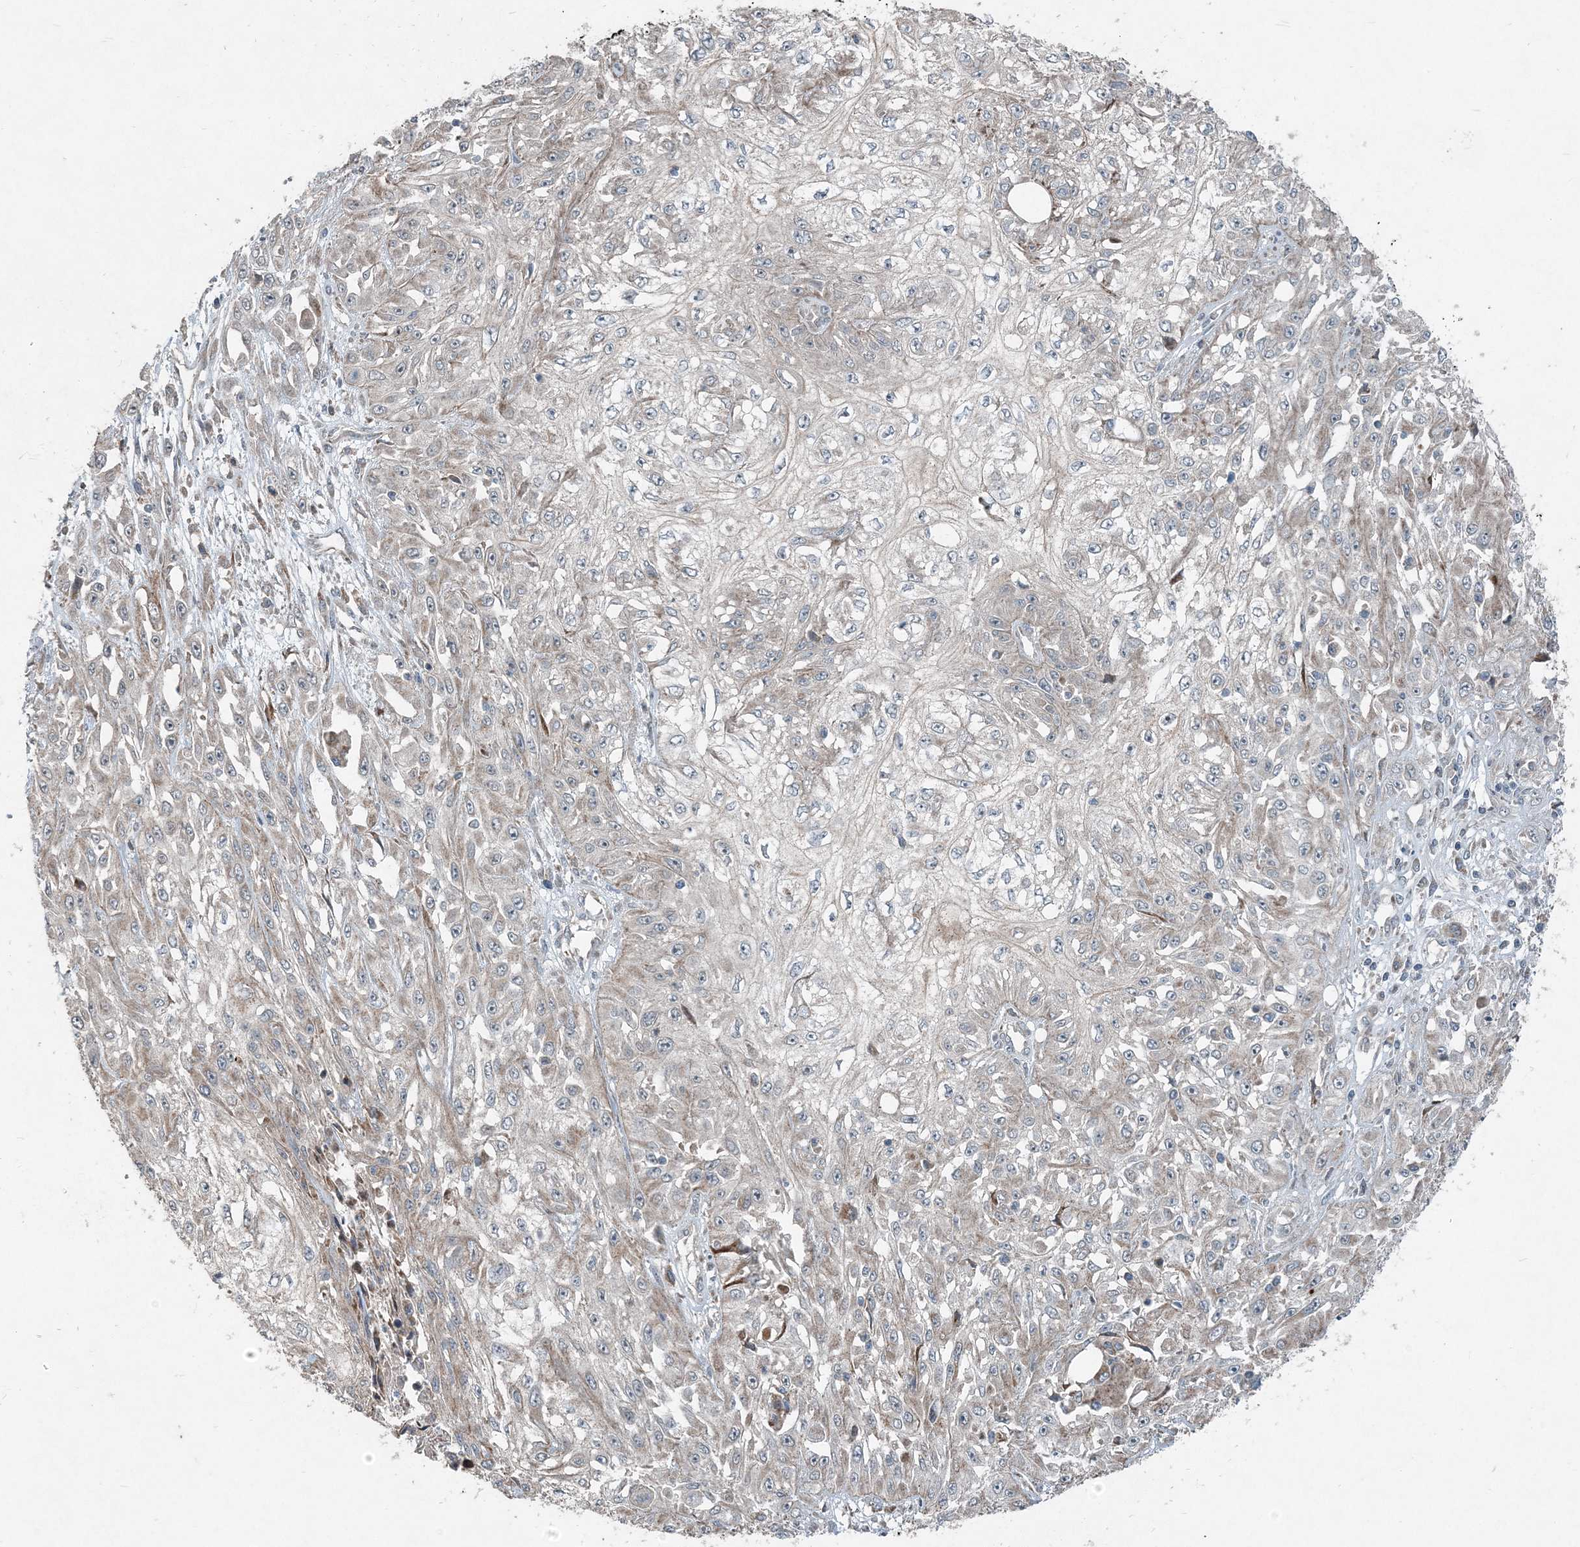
{"staining": {"intensity": "weak", "quantity": "<25%", "location": "cytoplasmic/membranous"}, "tissue": "skin cancer", "cell_type": "Tumor cells", "image_type": "cancer", "snomed": [{"axis": "morphology", "description": "Squamous cell carcinoma, NOS"}, {"axis": "morphology", "description": "Squamous cell carcinoma, metastatic, NOS"}, {"axis": "topography", "description": "Skin"}, {"axis": "topography", "description": "Lymph node"}], "caption": "Immunohistochemical staining of human skin cancer exhibits no significant positivity in tumor cells. (Immunohistochemistry, brightfield microscopy, high magnification).", "gene": "INTU", "patient": {"sex": "male", "age": 75}}